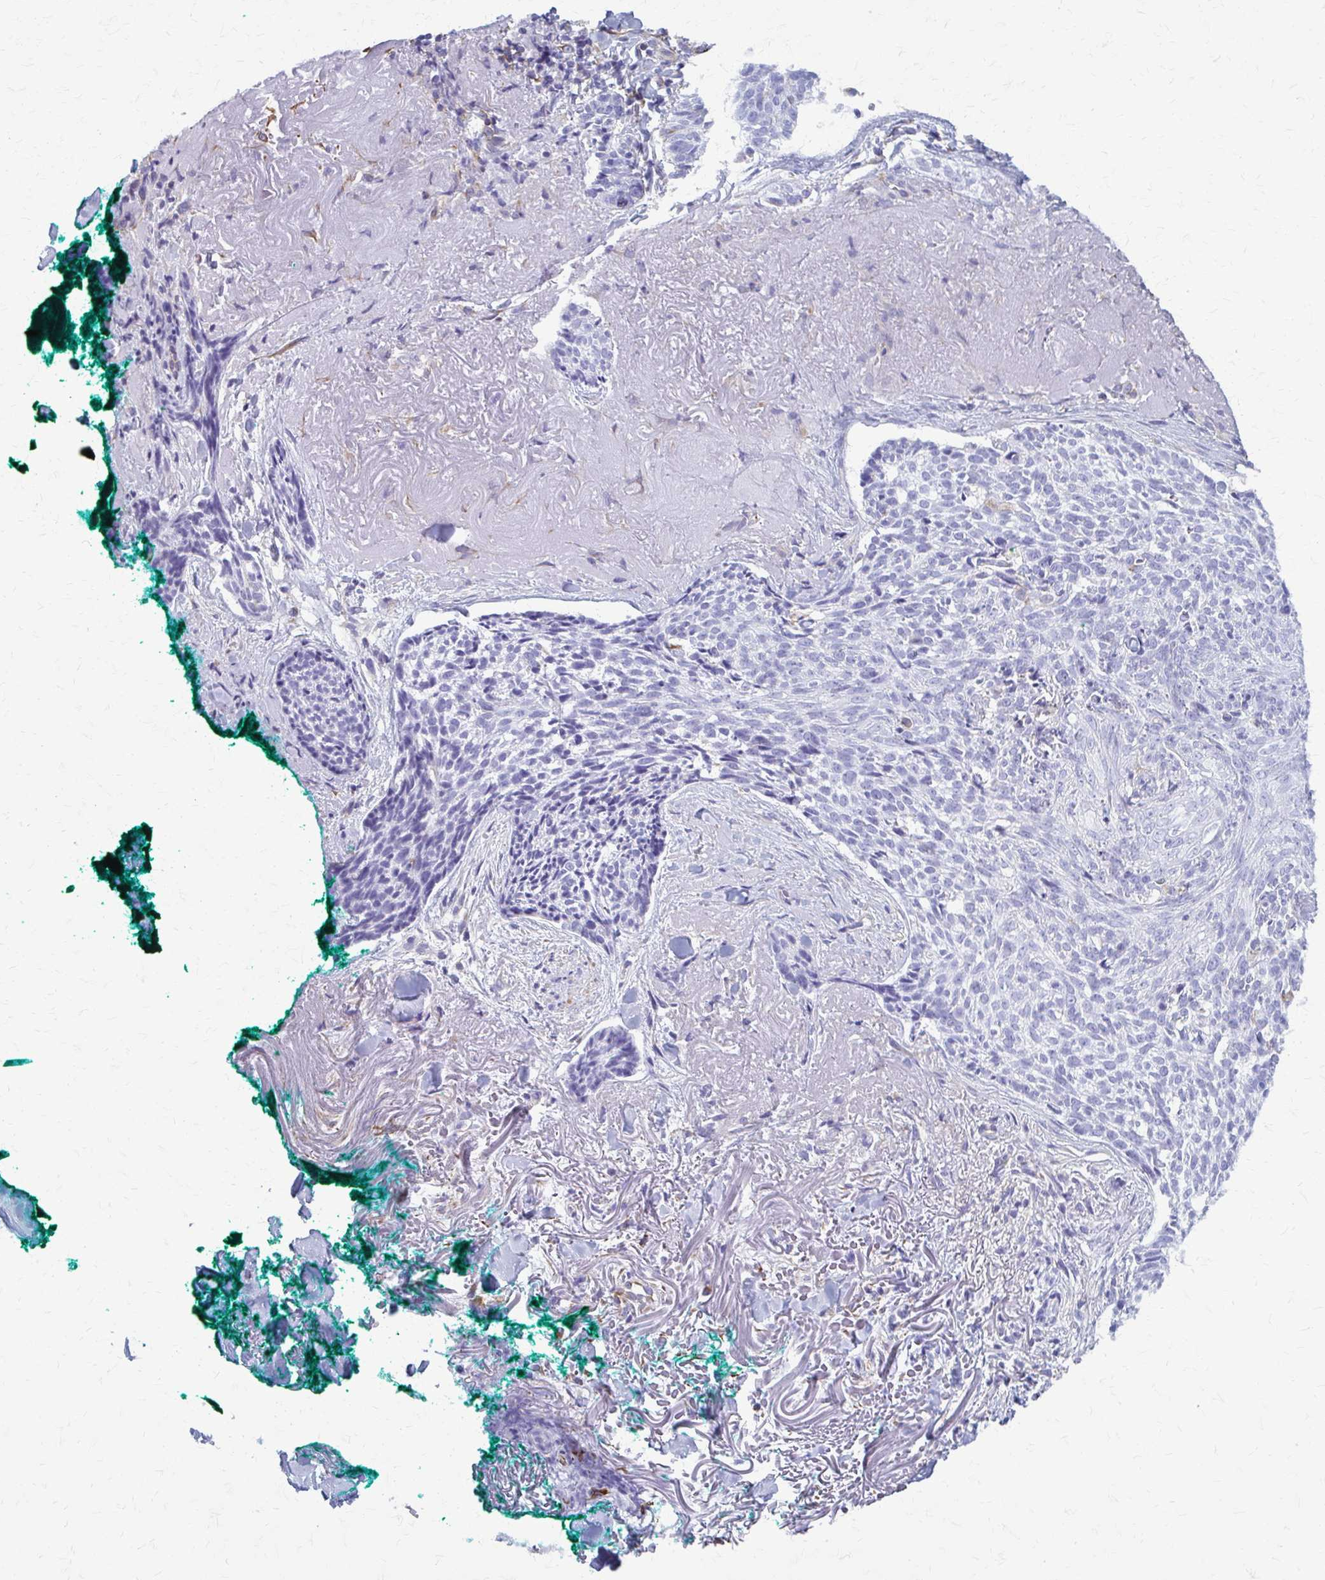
{"staining": {"intensity": "negative", "quantity": "none", "location": "none"}, "tissue": "skin cancer", "cell_type": "Tumor cells", "image_type": "cancer", "snomed": [{"axis": "morphology", "description": "Basal cell carcinoma"}, {"axis": "topography", "description": "Skin"}, {"axis": "topography", "description": "Skin of face"}], "caption": "The micrograph exhibits no significant positivity in tumor cells of skin cancer (basal cell carcinoma).", "gene": "GFAP", "patient": {"sex": "female", "age": 95}}